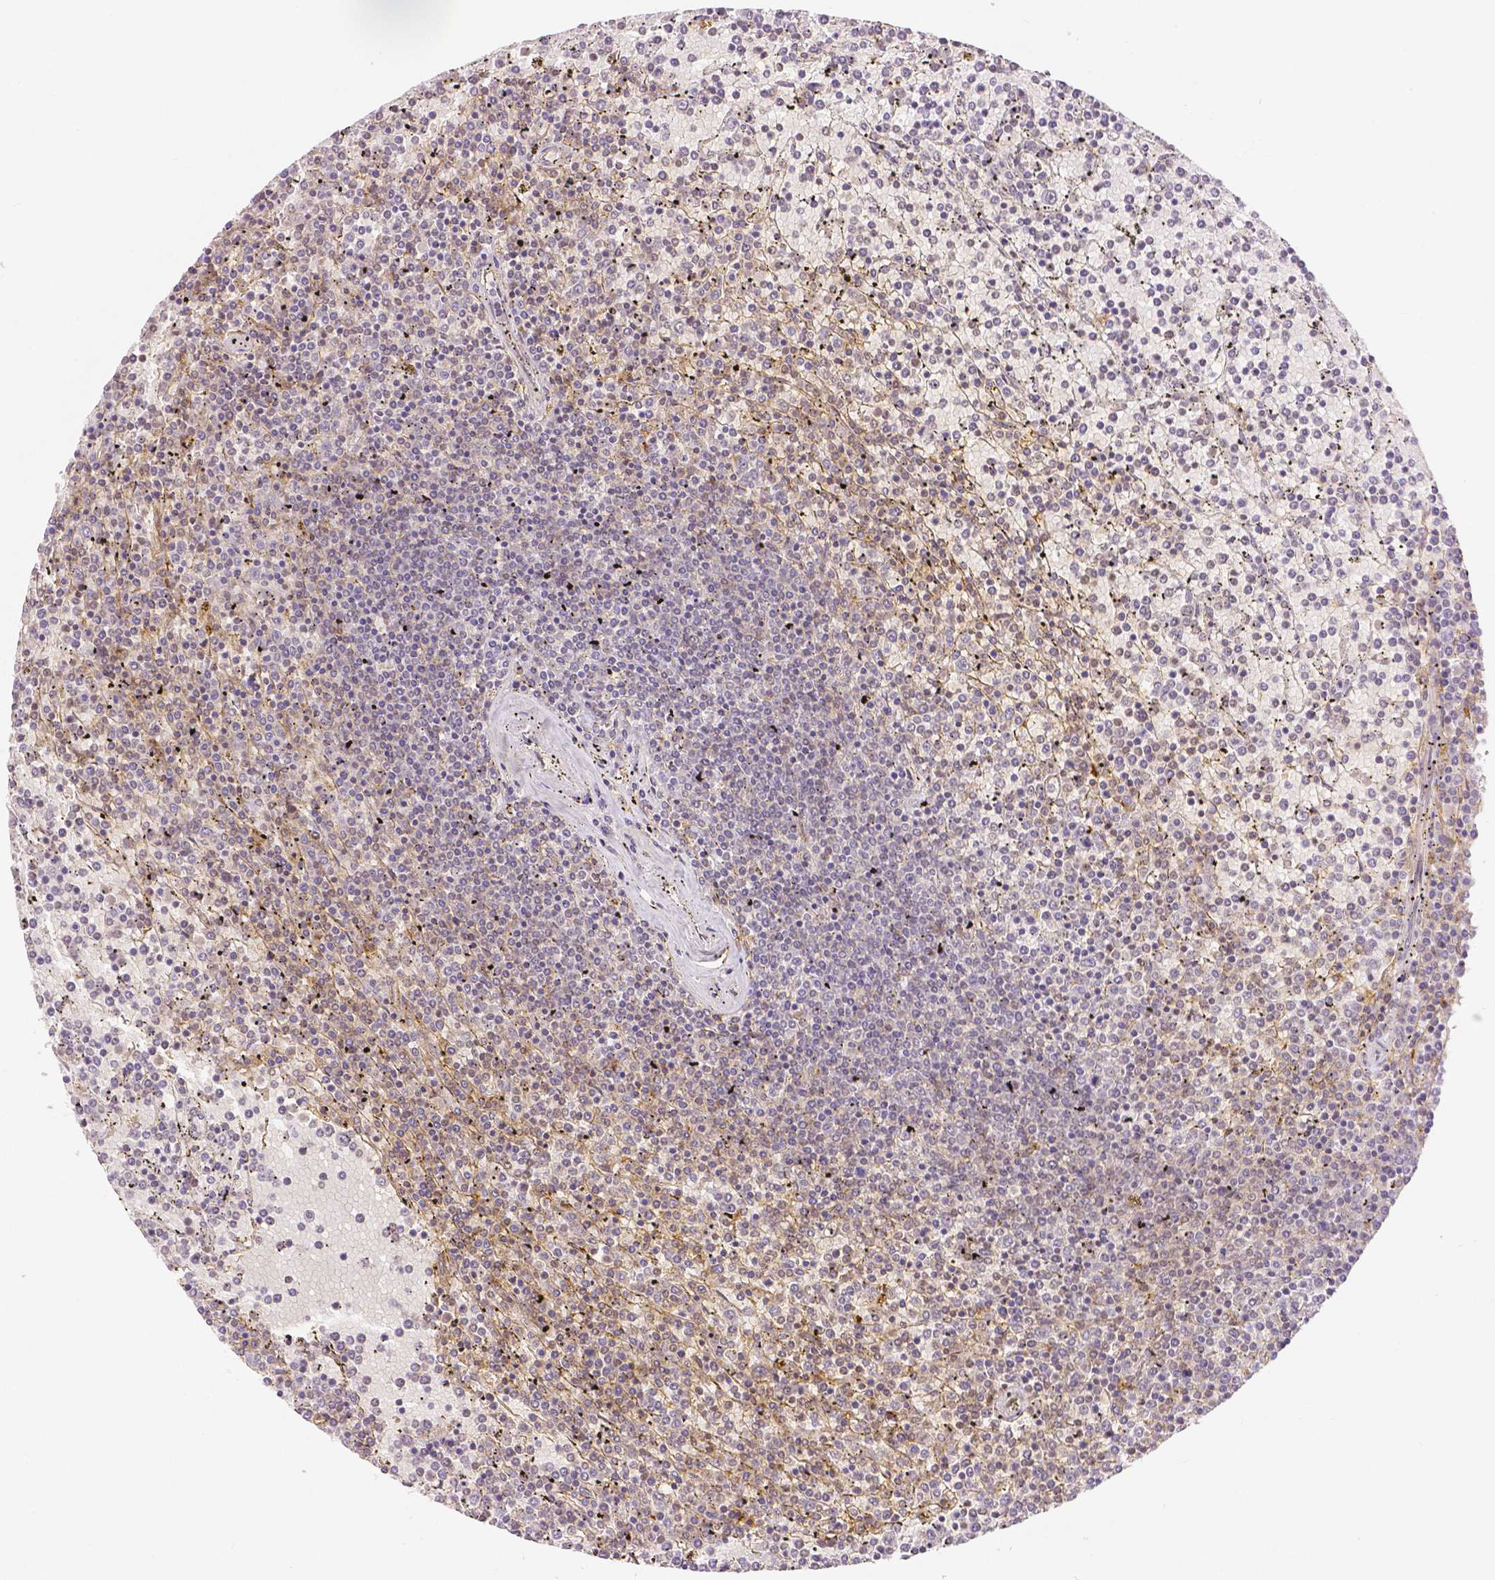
{"staining": {"intensity": "negative", "quantity": "none", "location": "none"}, "tissue": "lymphoma", "cell_type": "Tumor cells", "image_type": "cancer", "snomed": [{"axis": "morphology", "description": "Malignant lymphoma, non-Hodgkin's type, Low grade"}, {"axis": "topography", "description": "Spleen"}], "caption": "This is an IHC photomicrograph of human lymphoma. There is no expression in tumor cells.", "gene": "THY1", "patient": {"sex": "female", "age": 77}}